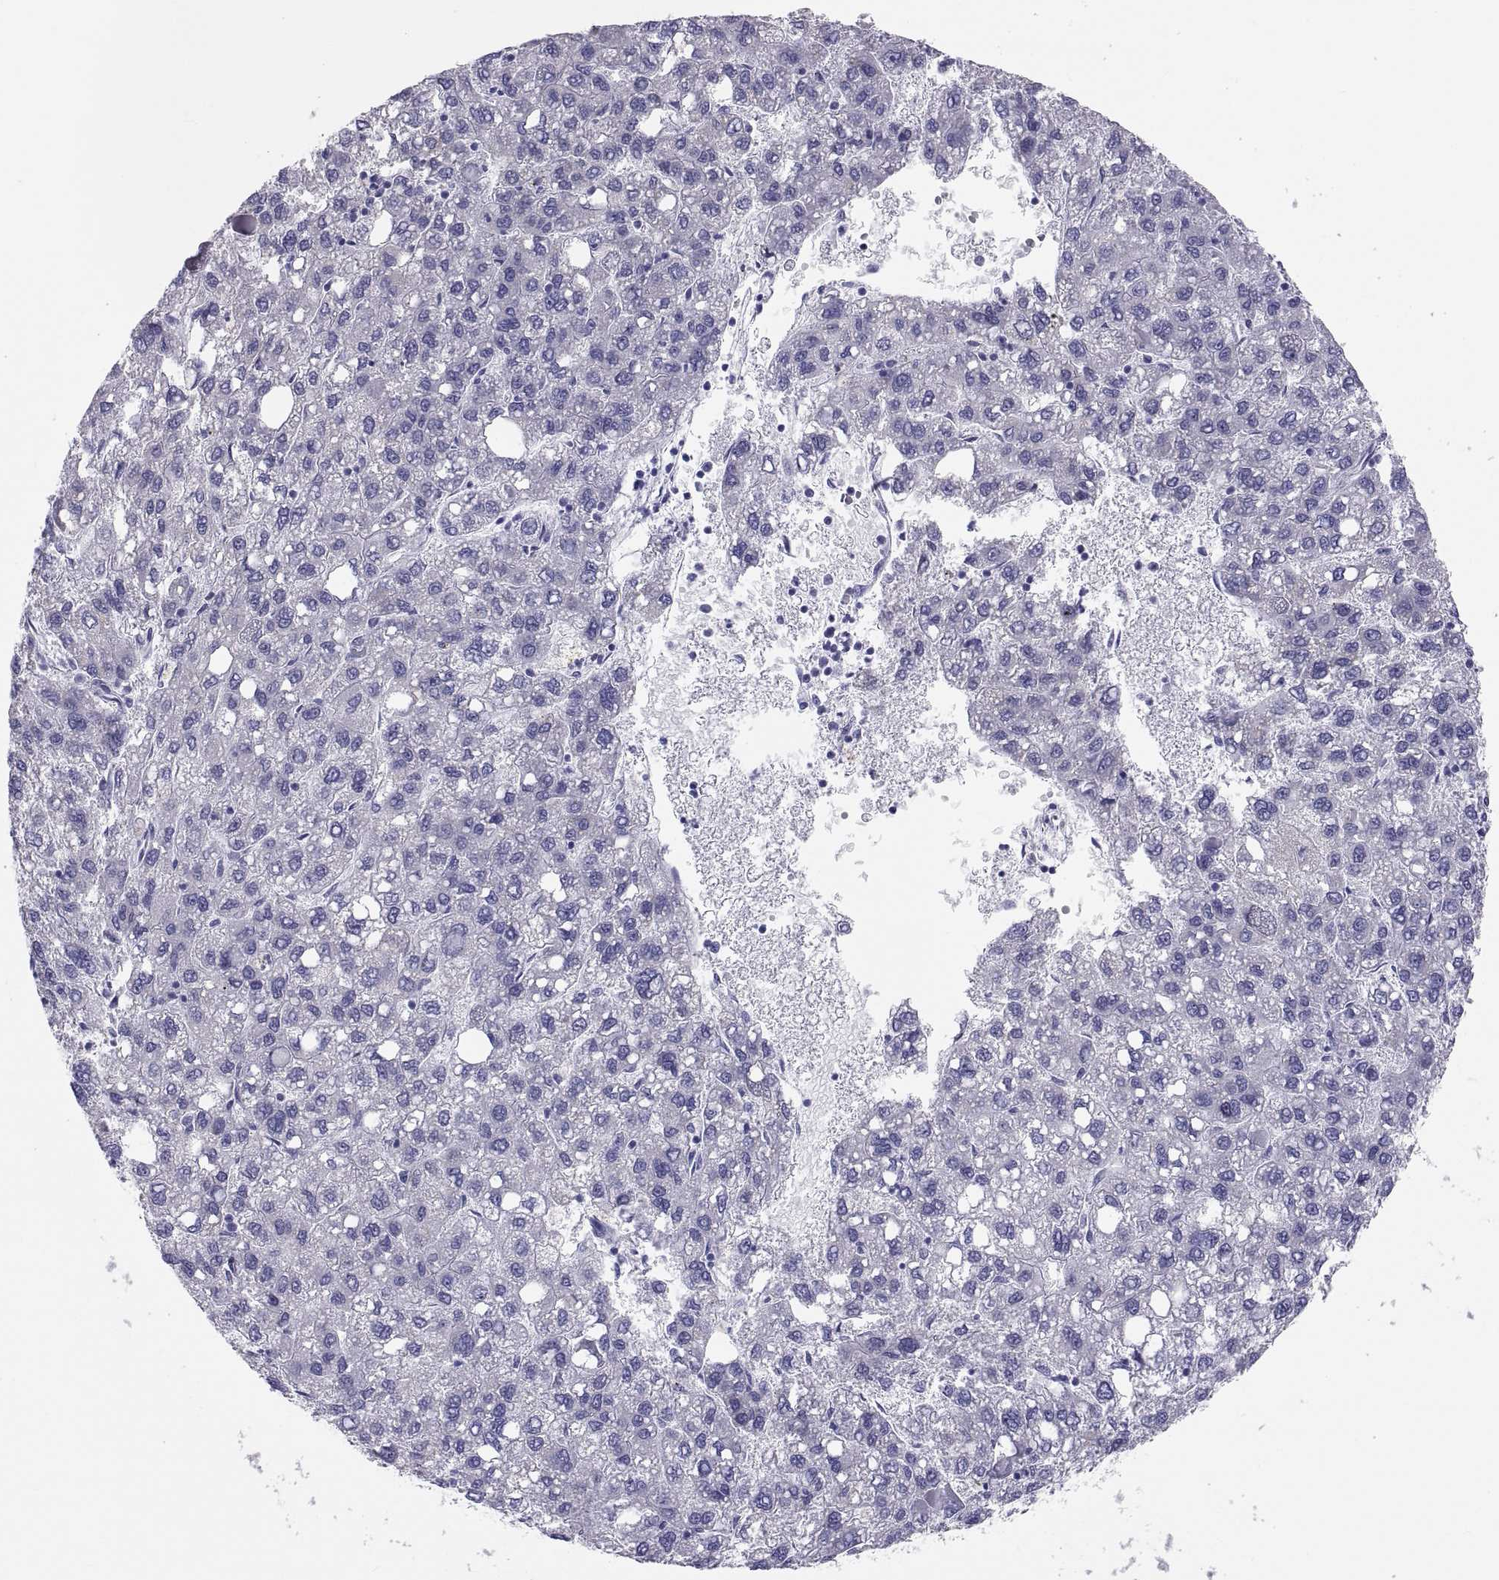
{"staining": {"intensity": "negative", "quantity": "none", "location": "none"}, "tissue": "liver cancer", "cell_type": "Tumor cells", "image_type": "cancer", "snomed": [{"axis": "morphology", "description": "Carcinoma, Hepatocellular, NOS"}, {"axis": "topography", "description": "Liver"}], "caption": "A high-resolution micrograph shows immunohistochemistry staining of hepatocellular carcinoma (liver), which displays no significant positivity in tumor cells.", "gene": "FAM170A", "patient": {"sex": "female", "age": 82}}